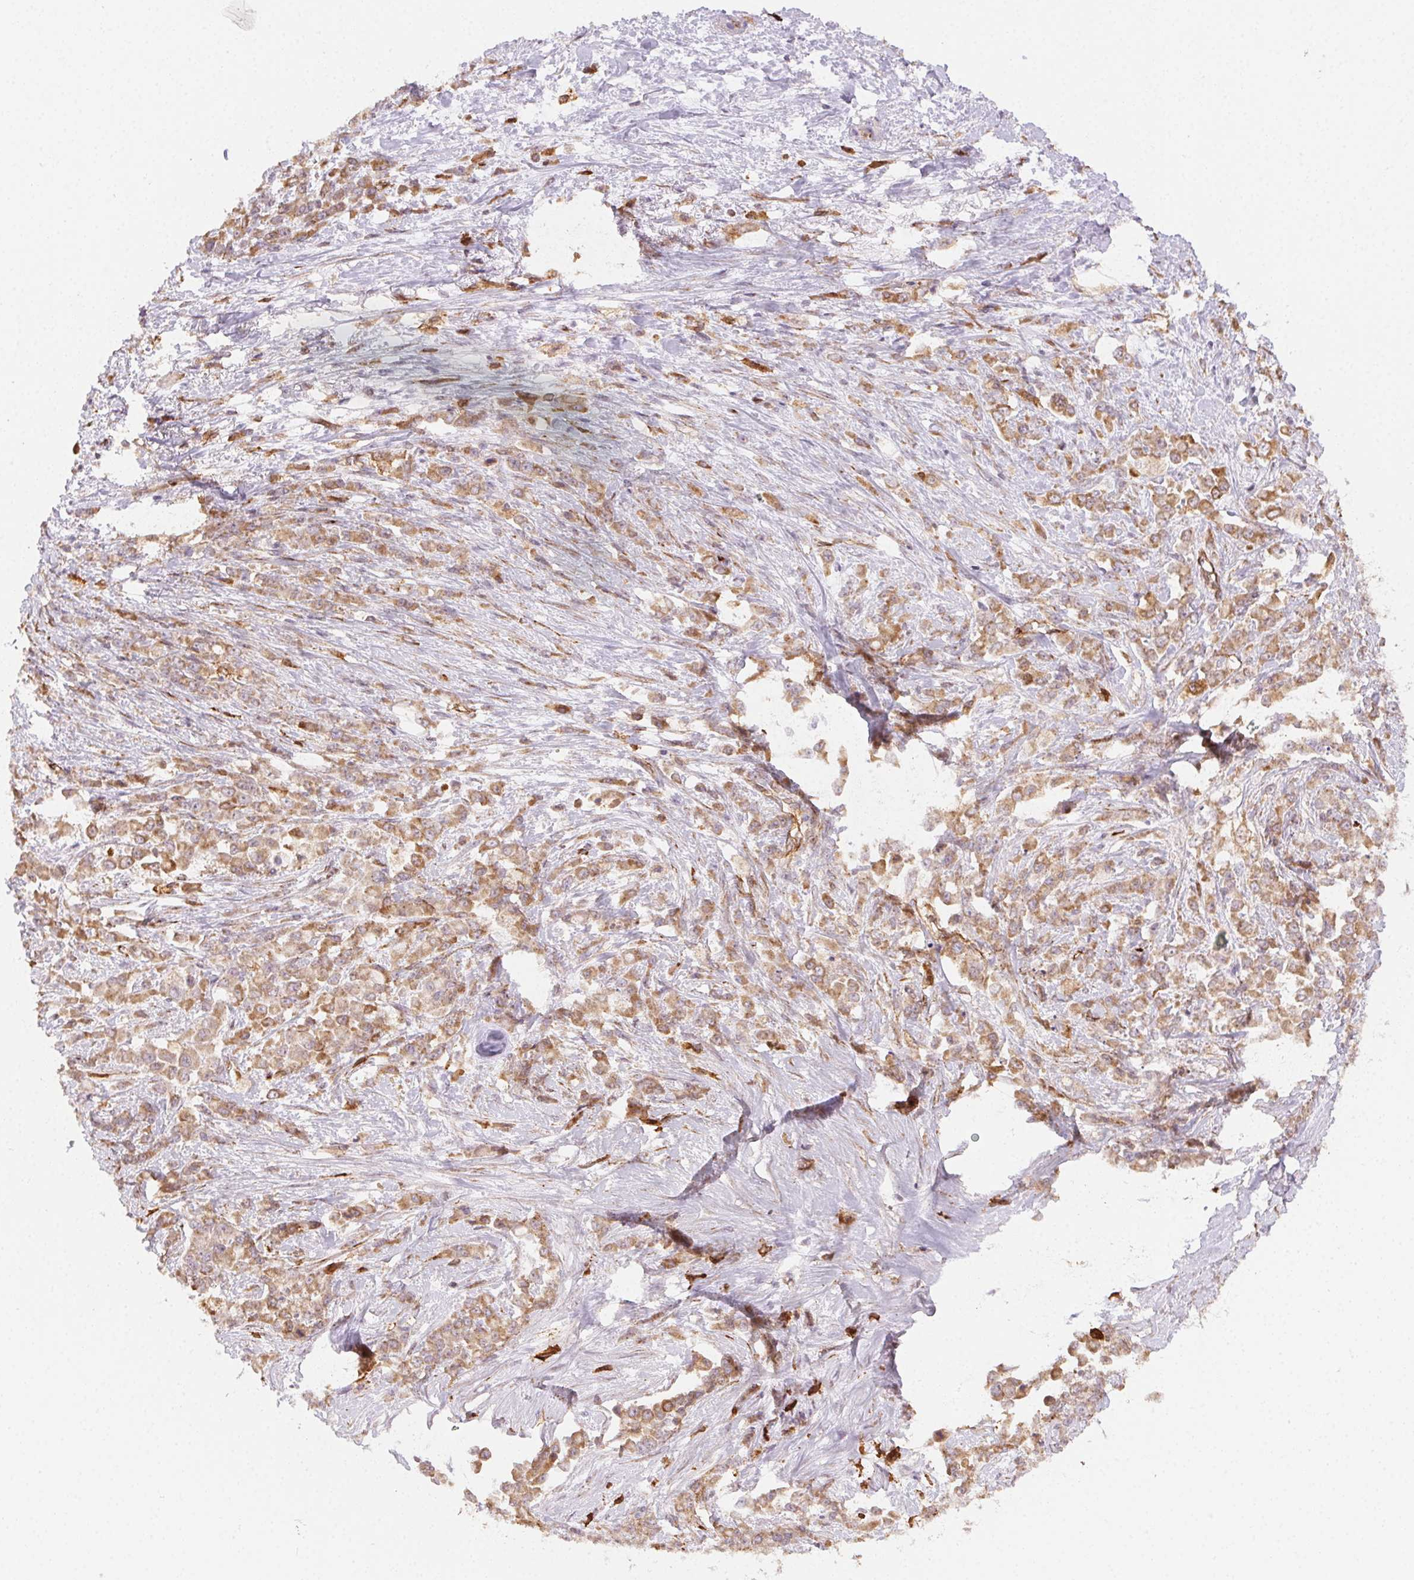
{"staining": {"intensity": "moderate", "quantity": ">75%", "location": "cytoplasmic/membranous"}, "tissue": "stomach cancer", "cell_type": "Tumor cells", "image_type": "cancer", "snomed": [{"axis": "morphology", "description": "Adenocarcinoma, NOS"}, {"axis": "topography", "description": "Stomach"}], "caption": "This is a histology image of immunohistochemistry staining of adenocarcinoma (stomach), which shows moderate positivity in the cytoplasmic/membranous of tumor cells.", "gene": "RNASET2", "patient": {"sex": "female", "age": 76}}